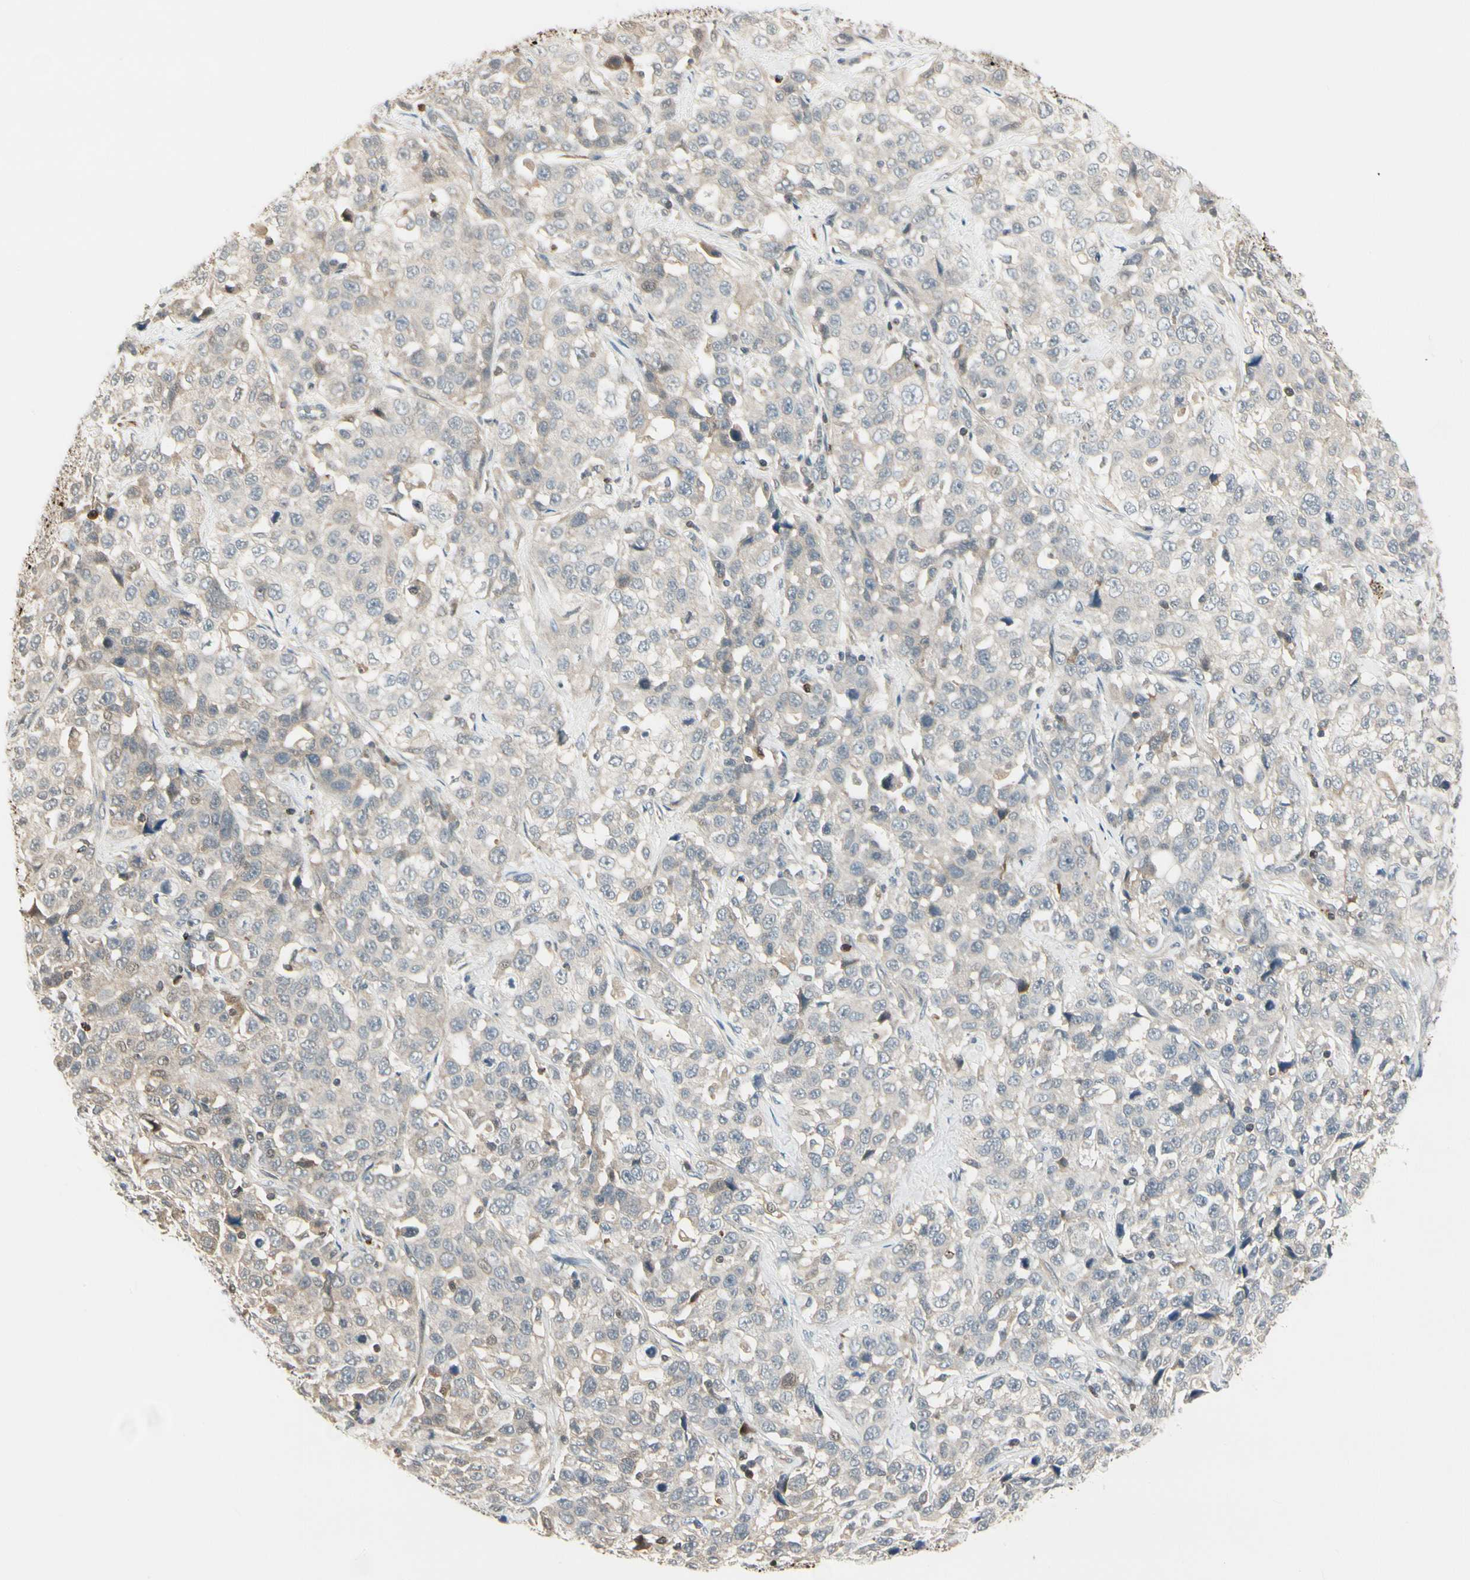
{"staining": {"intensity": "weak", "quantity": "25%-75%", "location": "cytoplasmic/membranous"}, "tissue": "stomach cancer", "cell_type": "Tumor cells", "image_type": "cancer", "snomed": [{"axis": "morphology", "description": "Normal tissue, NOS"}, {"axis": "morphology", "description": "Adenocarcinoma, NOS"}, {"axis": "topography", "description": "Stomach"}], "caption": "An immunohistochemistry (IHC) histopathology image of neoplastic tissue is shown. Protein staining in brown labels weak cytoplasmic/membranous positivity in adenocarcinoma (stomach) within tumor cells. The protein of interest is stained brown, and the nuclei are stained in blue (DAB IHC with brightfield microscopy, high magnification).", "gene": "EVC", "patient": {"sex": "male", "age": 48}}